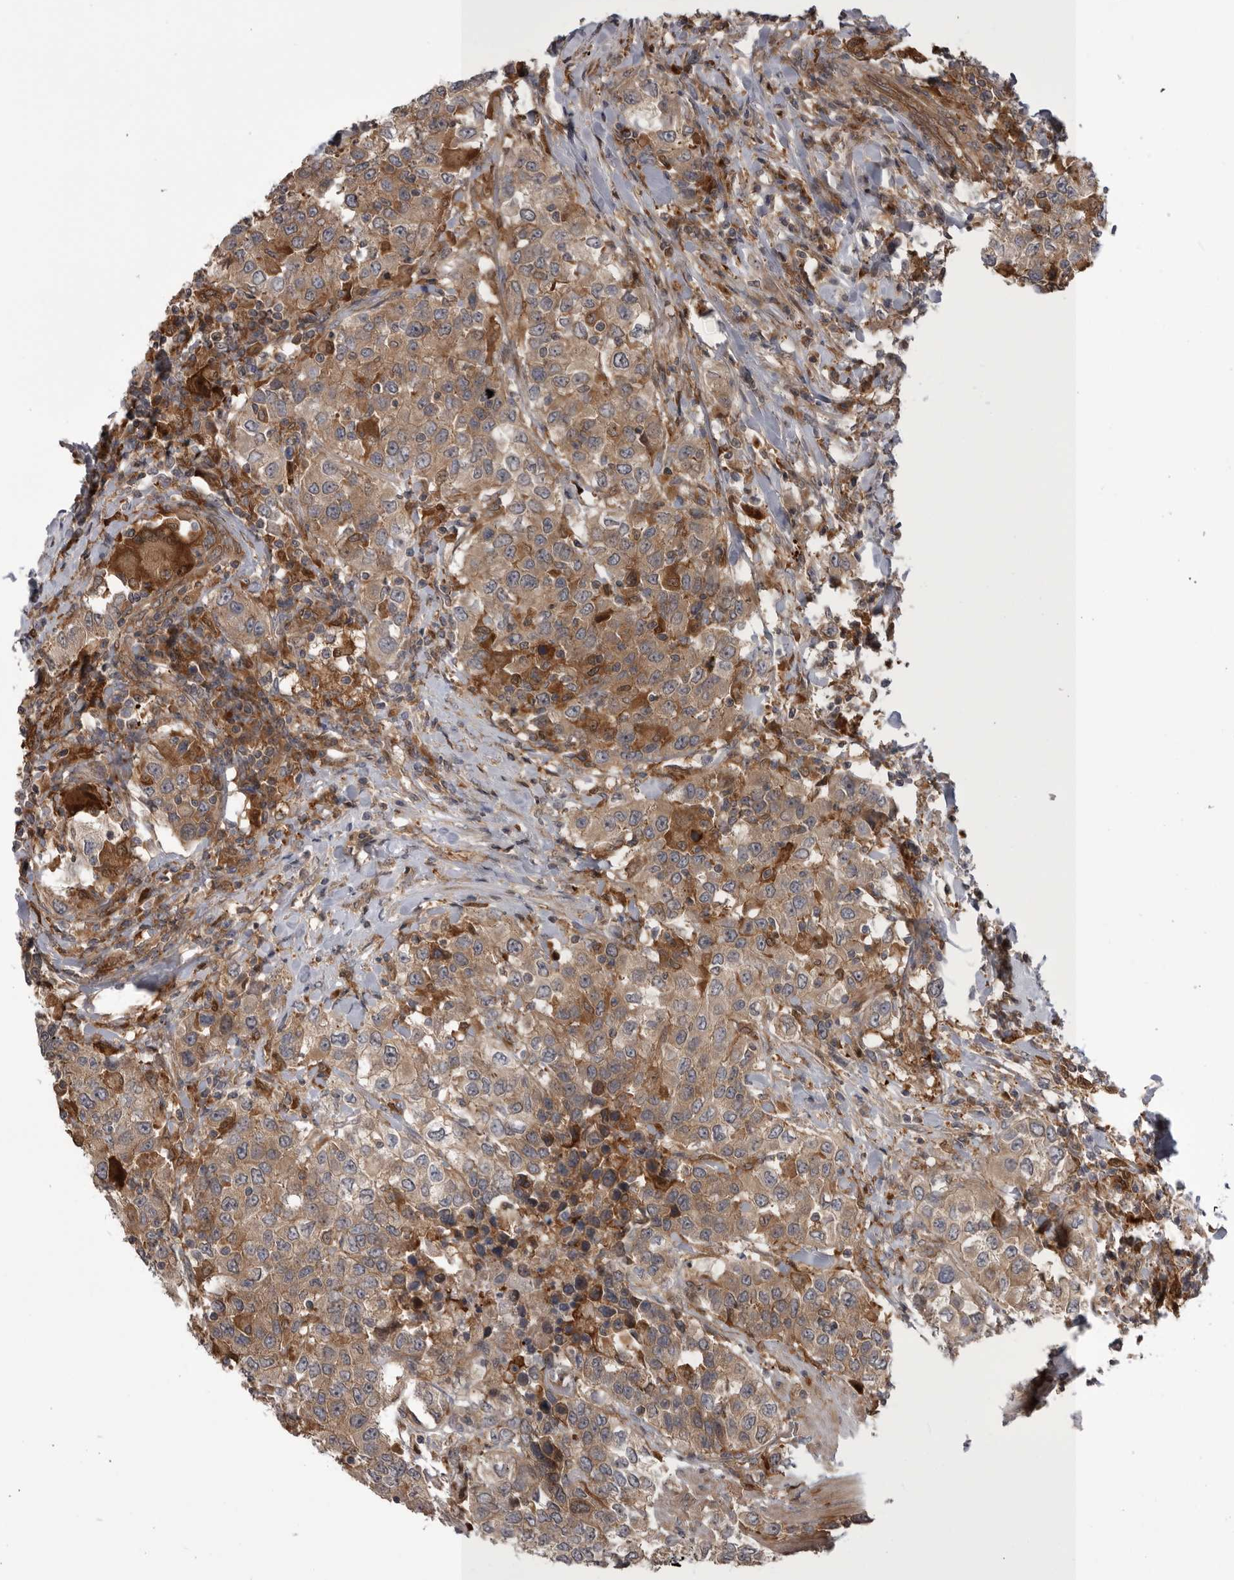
{"staining": {"intensity": "weak", "quantity": ">75%", "location": "cytoplasmic/membranous"}, "tissue": "urothelial cancer", "cell_type": "Tumor cells", "image_type": "cancer", "snomed": [{"axis": "morphology", "description": "Urothelial carcinoma, High grade"}, {"axis": "topography", "description": "Urinary bladder"}], "caption": "Urothelial cancer tissue displays weak cytoplasmic/membranous positivity in about >75% of tumor cells, visualized by immunohistochemistry.", "gene": "RAB3GAP2", "patient": {"sex": "female", "age": 80}}